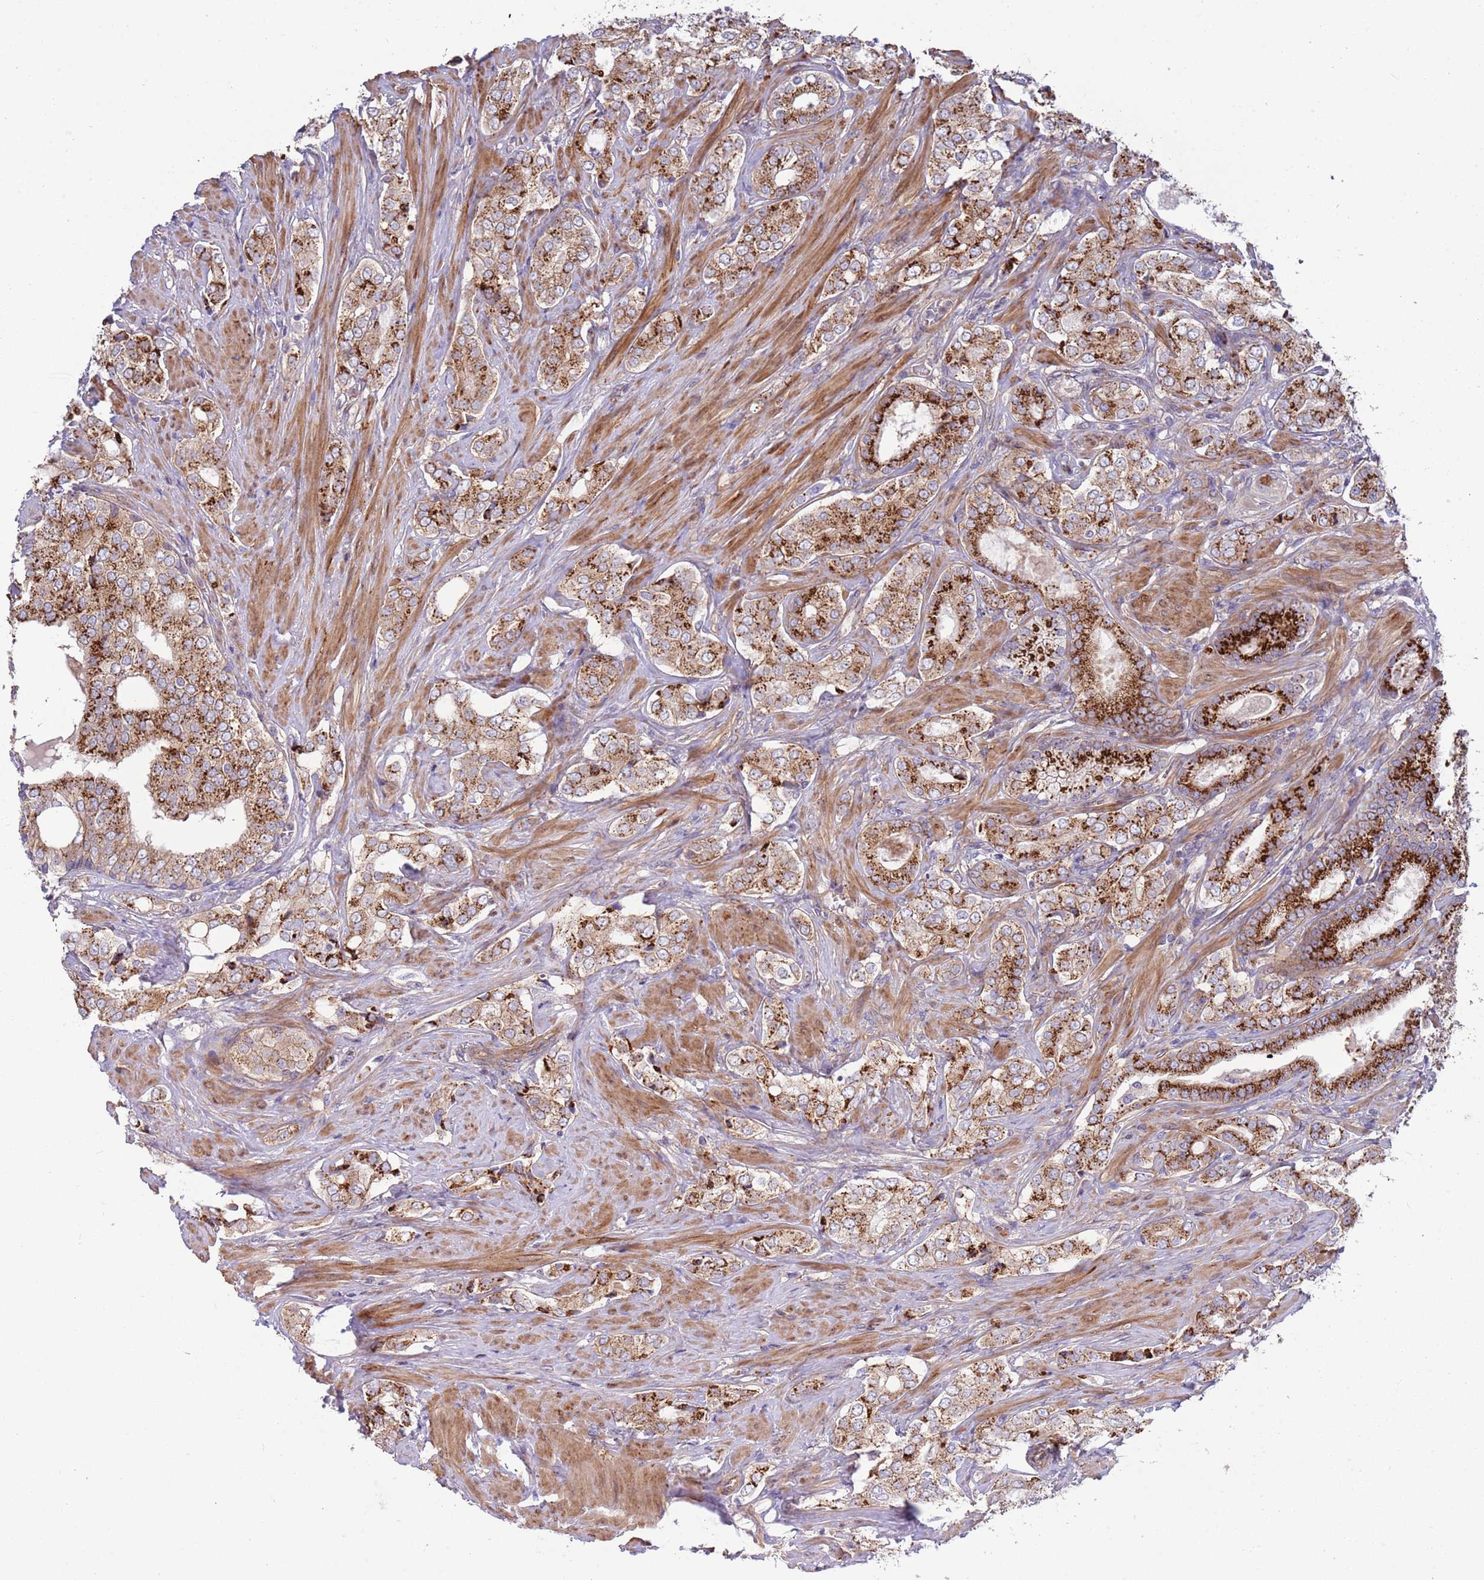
{"staining": {"intensity": "strong", "quantity": ">75%", "location": "cytoplasmic/membranous"}, "tissue": "prostate cancer", "cell_type": "Tumor cells", "image_type": "cancer", "snomed": [{"axis": "morphology", "description": "Adenocarcinoma, High grade"}, {"axis": "topography", "description": "Prostate"}], "caption": "Immunohistochemical staining of human prostate high-grade adenocarcinoma shows strong cytoplasmic/membranous protein expression in about >75% of tumor cells.", "gene": "ITGB6", "patient": {"sex": "male", "age": 71}}